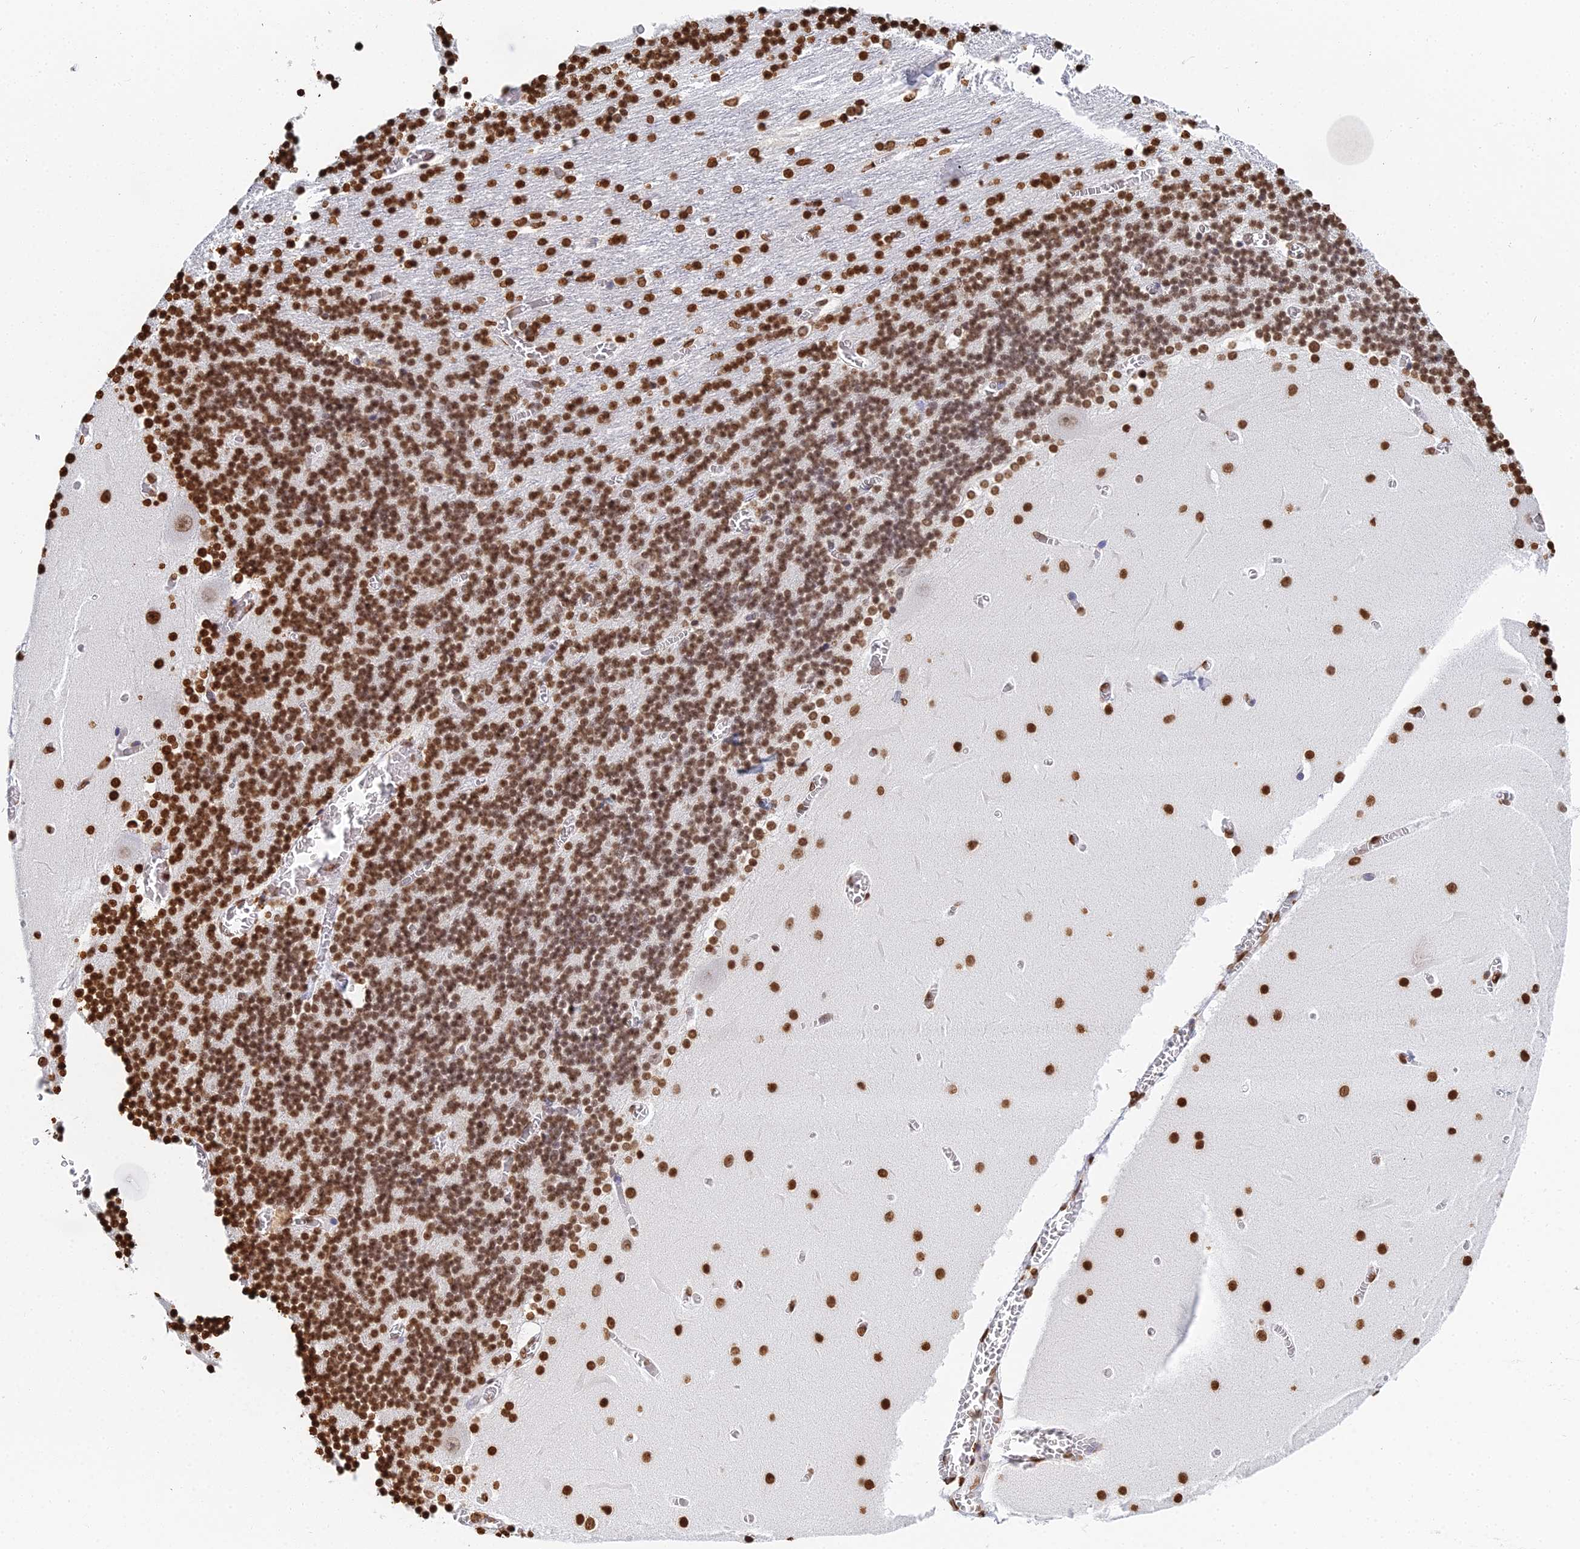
{"staining": {"intensity": "moderate", "quantity": "25%-75%", "location": "nuclear"}, "tissue": "cerebellum", "cell_type": "Cells in granular layer", "image_type": "normal", "snomed": [{"axis": "morphology", "description": "Normal tissue, NOS"}, {"axis": "topography", "description": "Cerebellum"}], "caption": "Protein staining exhibits moderate nuclear positivity in about 25%-75% of cells in granular layer in unremarkable cerebellum. (DAB IHC, brown staining for protein, blue staining for nuclei).", "gene": "GBP3", "patient": {"sex": "female", "age": 28}}